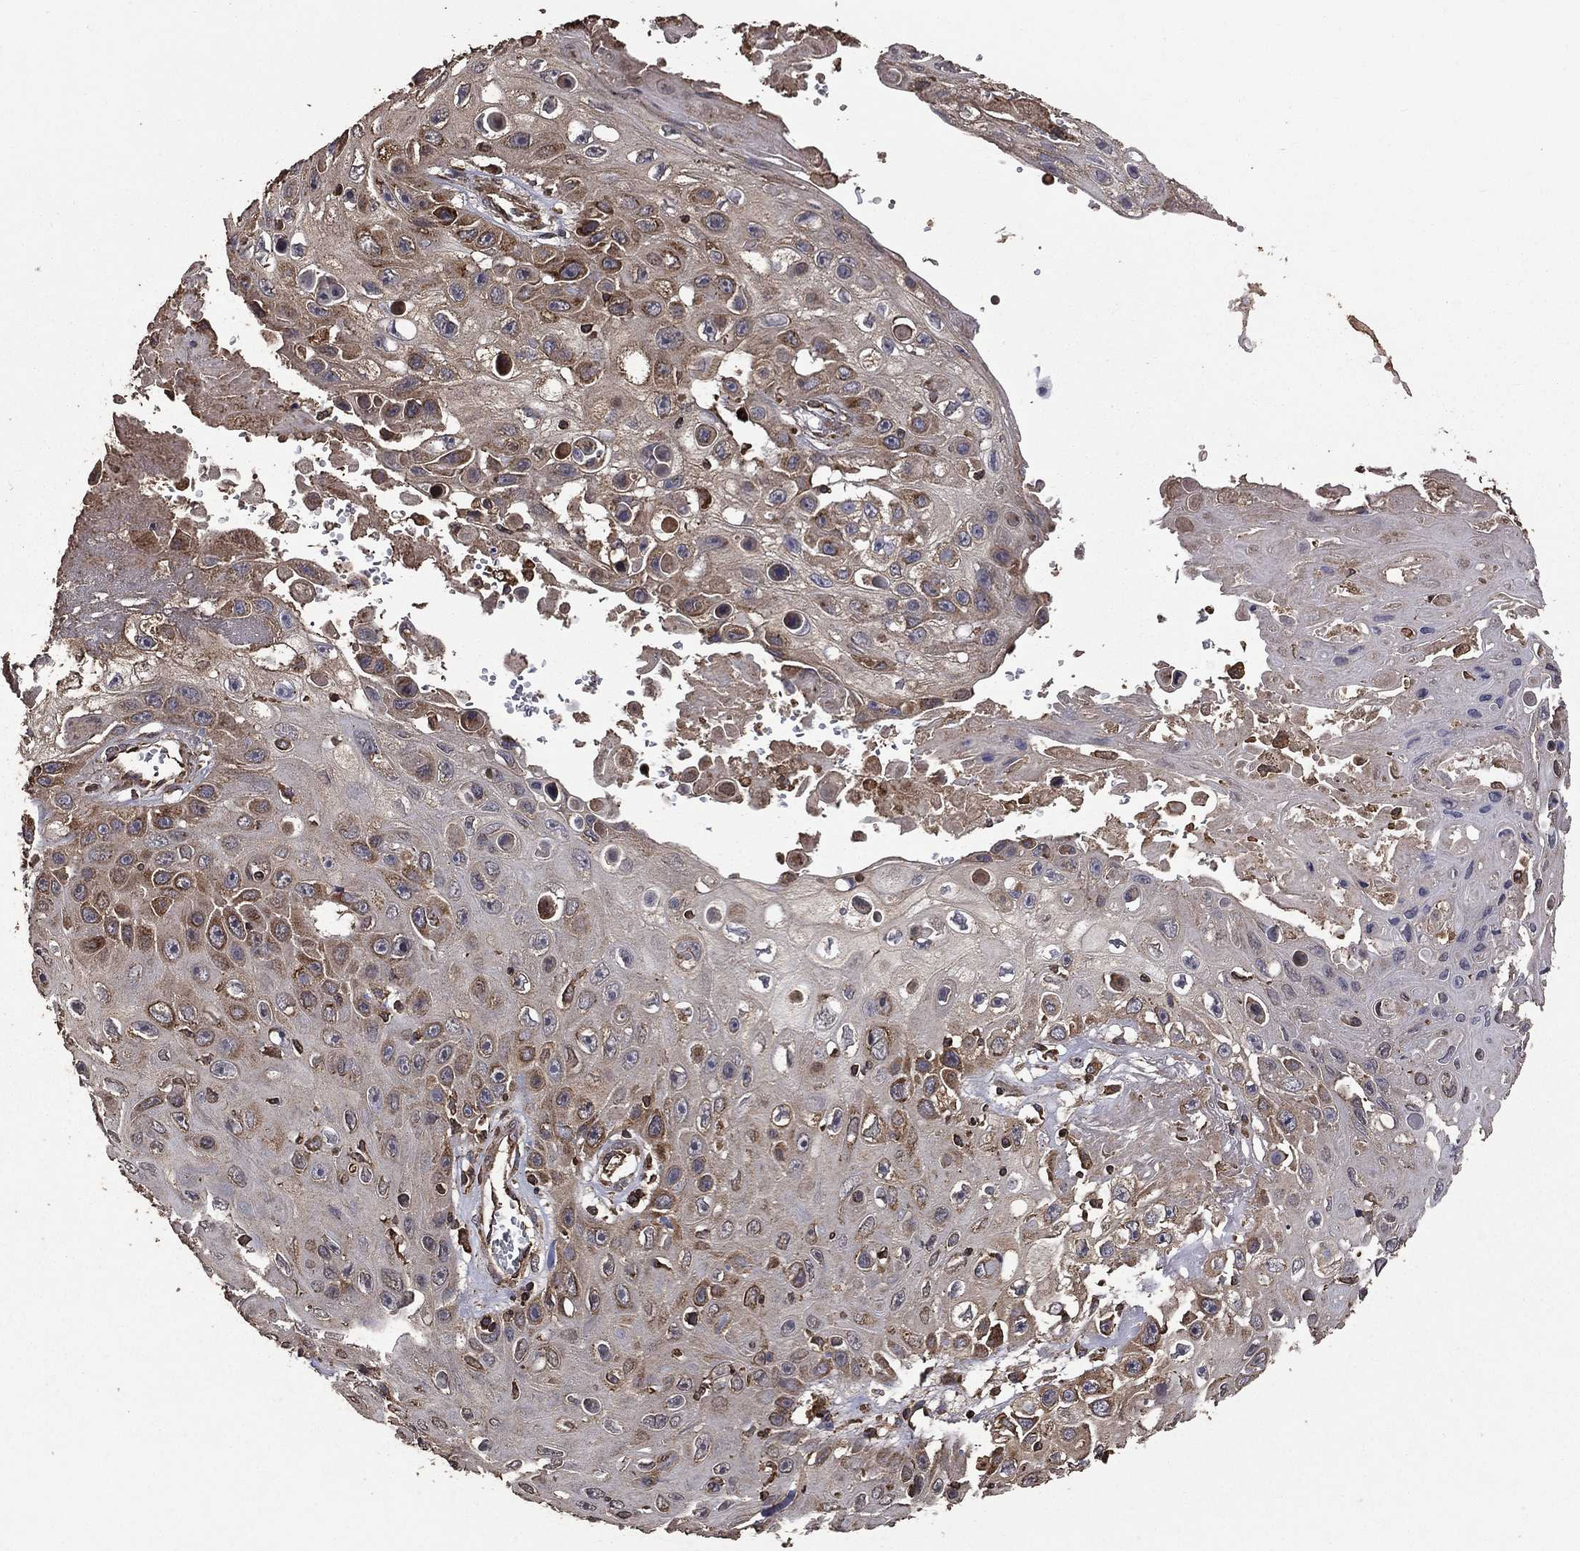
{"staining": {"intensity": "moderate", "quantity": "<25%", "location": "cytoplasmic/membranous"}, "tissue": "skin cancer", "cell_type": "Tumor cells", "image_type": "cancer", "snomed": [{"axis": "morphology", "description": "Squamous cell carcinoma, NOS"}, {"axis": "topography", "description": "Skin"}], "caption": "The immunohistochemical stain labels moderate cytoplasmic/membranous positivity in tumor cells of skin squamous cell carcinoma tissue.", "gene": "METTL27", "patient": {"sex": "male", "age": 82}}